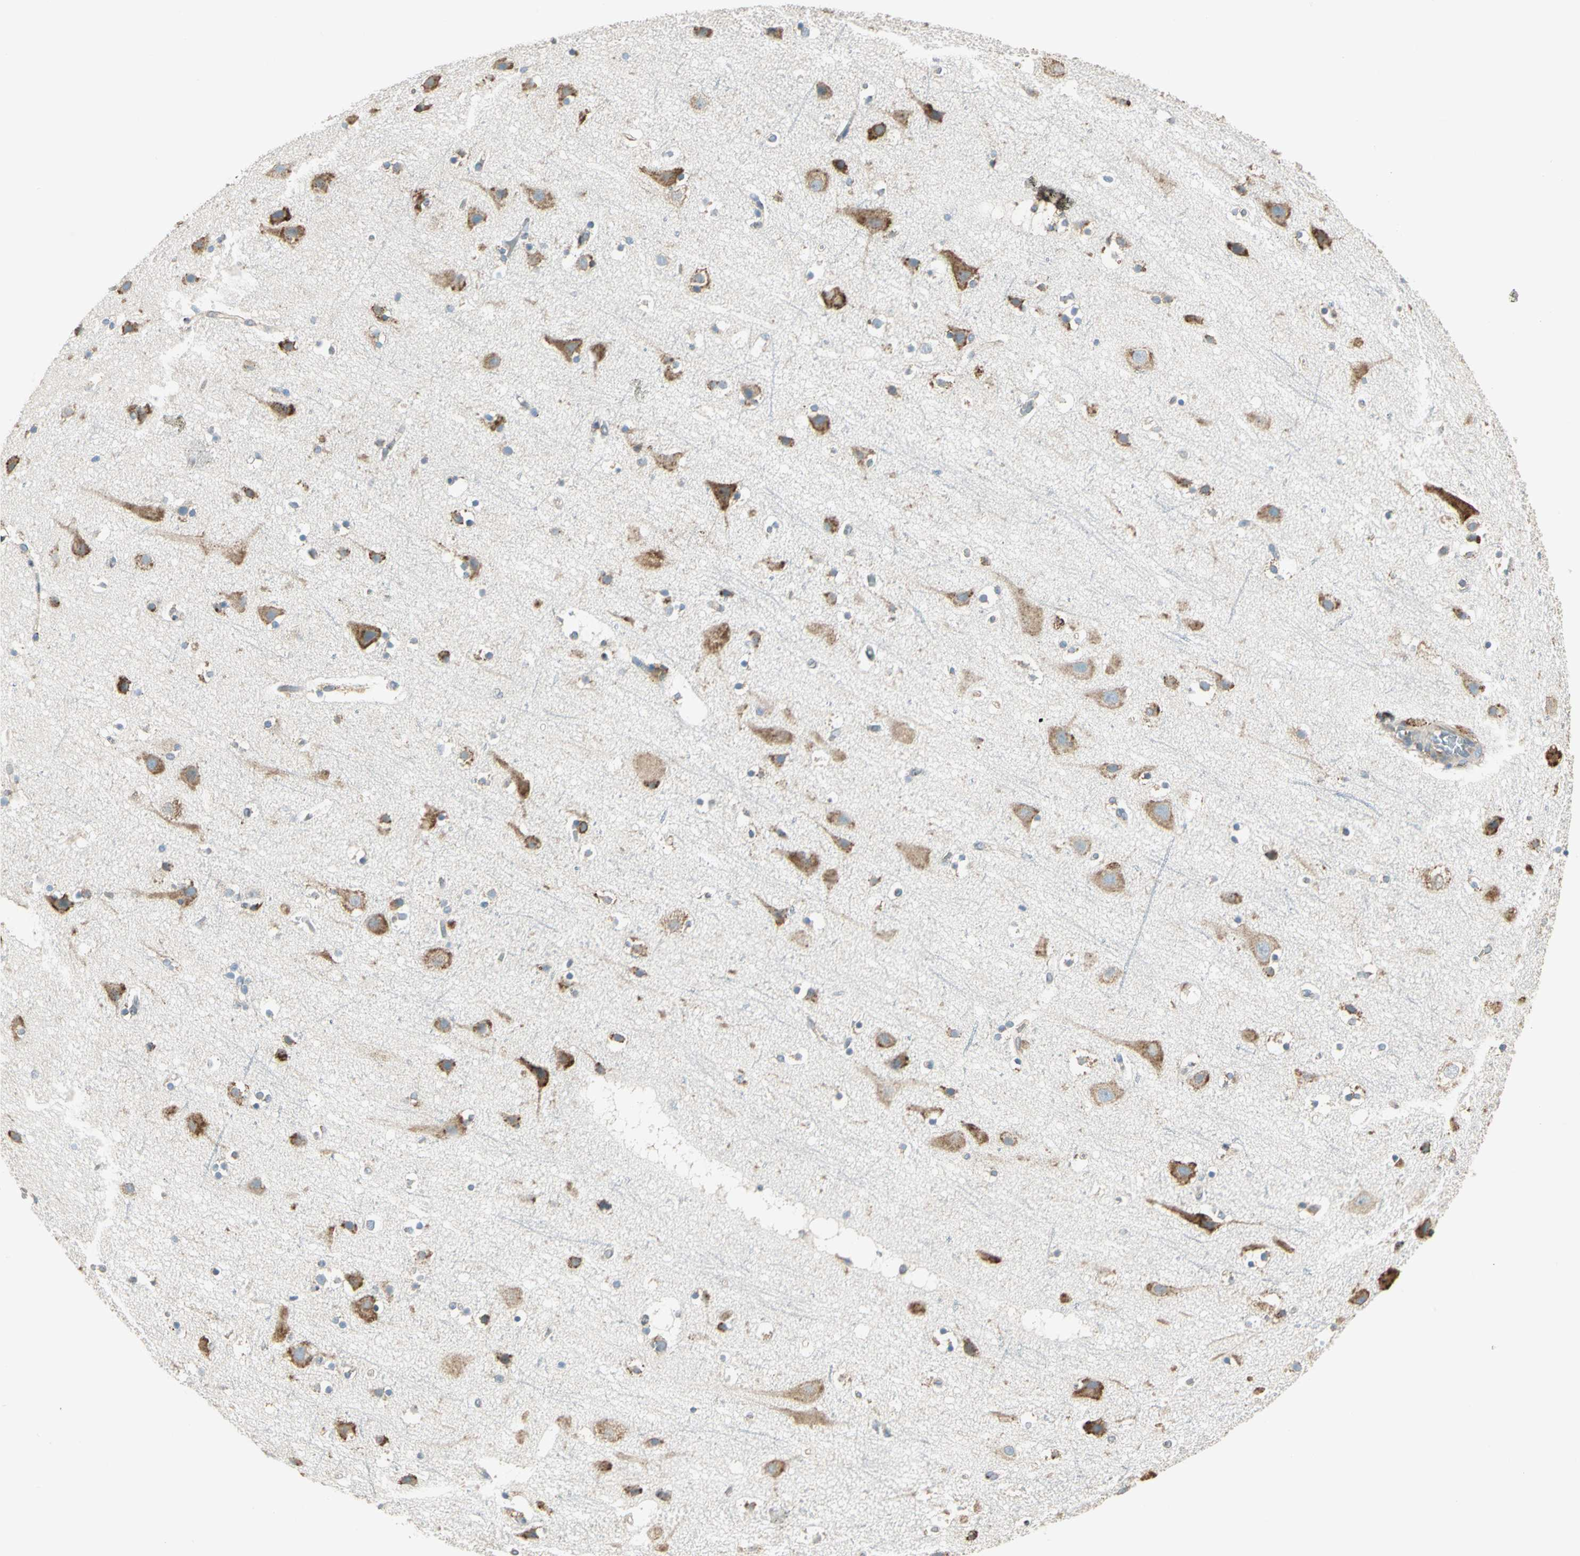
{"staining": {"intensity": "moderate", "quantity": "25%-75%", "location": "cytoplasmic/membranous"}, "tissue": "cerebral cortex", "cell_type": "Endothelial cells", "image_type": "normal", "snomed": [{"axis": "morphology", "description": "Normal tissue, NOS"}, {"axis": "topography", "description": "Cerebral cortex"}], "caption": "Normal cerebral cortex was stained to show a protein in brown. There is medium levels of moderate cytoplasmic/membranous staining in approximately 25%-75% of endothelial cells. (brown staining indicates protein expression, while blue staining denotes nuclei).", "gene": "PDIA4", "patient": {"sex": "male", "age": 45}}